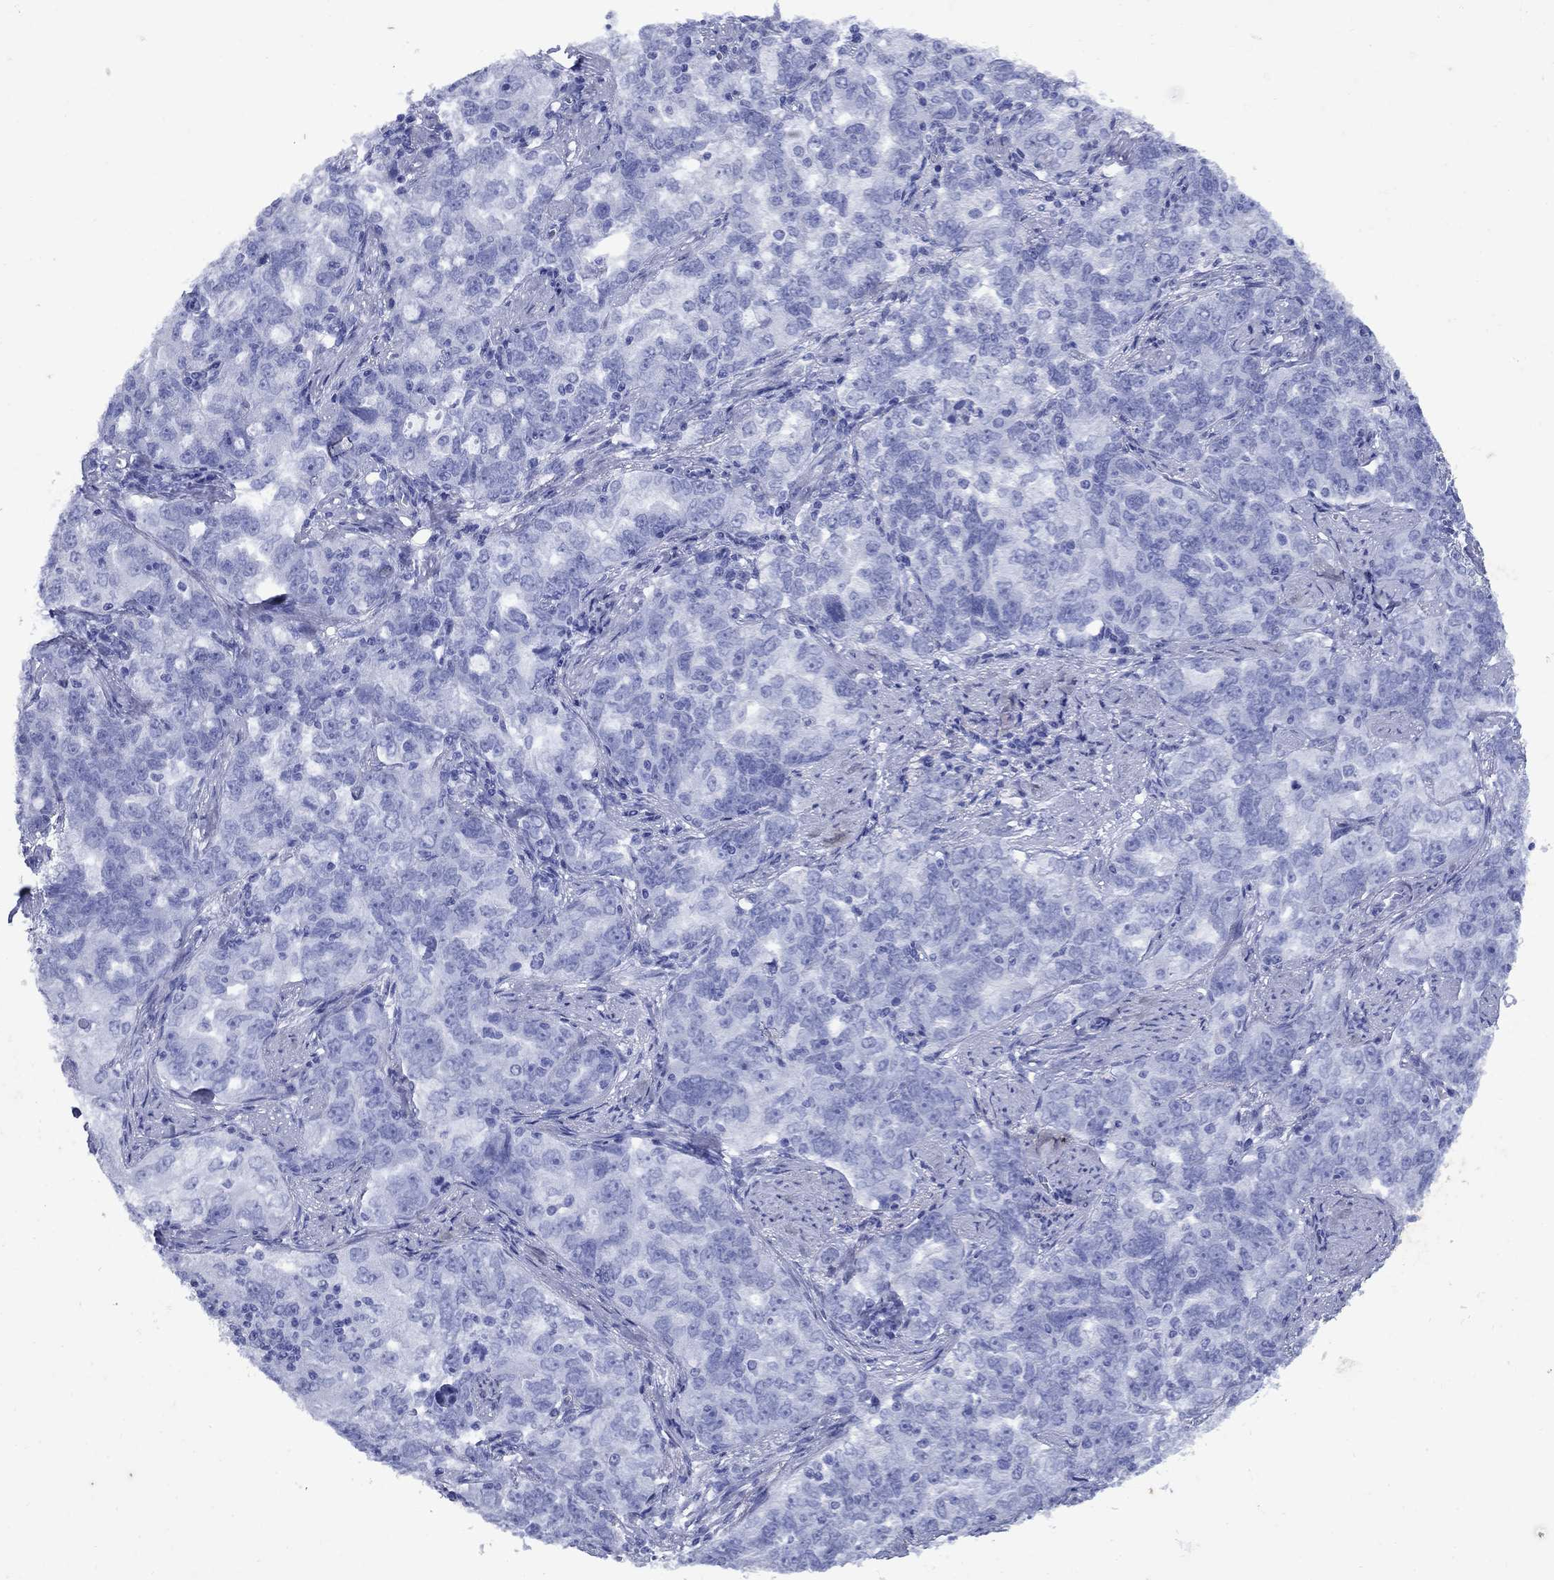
{"staining": {"intensity": "negative", "quantity": "none", "location": "none"}, "tissue": "ovarian cancer", "cell_type": "Tumor cells", "image_type": "cancer", "snomed": [{"axis": "morphology", "description": "Cystadenocarcinoma, serous, NOS"}, {"axis": "topography", "description": "Ovary"}], "caption": "DAB (3,3'-diaminobenzidine) immunohistochemical staining of ovarian serous cystadenocarcinoma displays no significant staining in tumor cells.", "gene": "CD1A", "patient": {"sex": "female", "age": 51}}